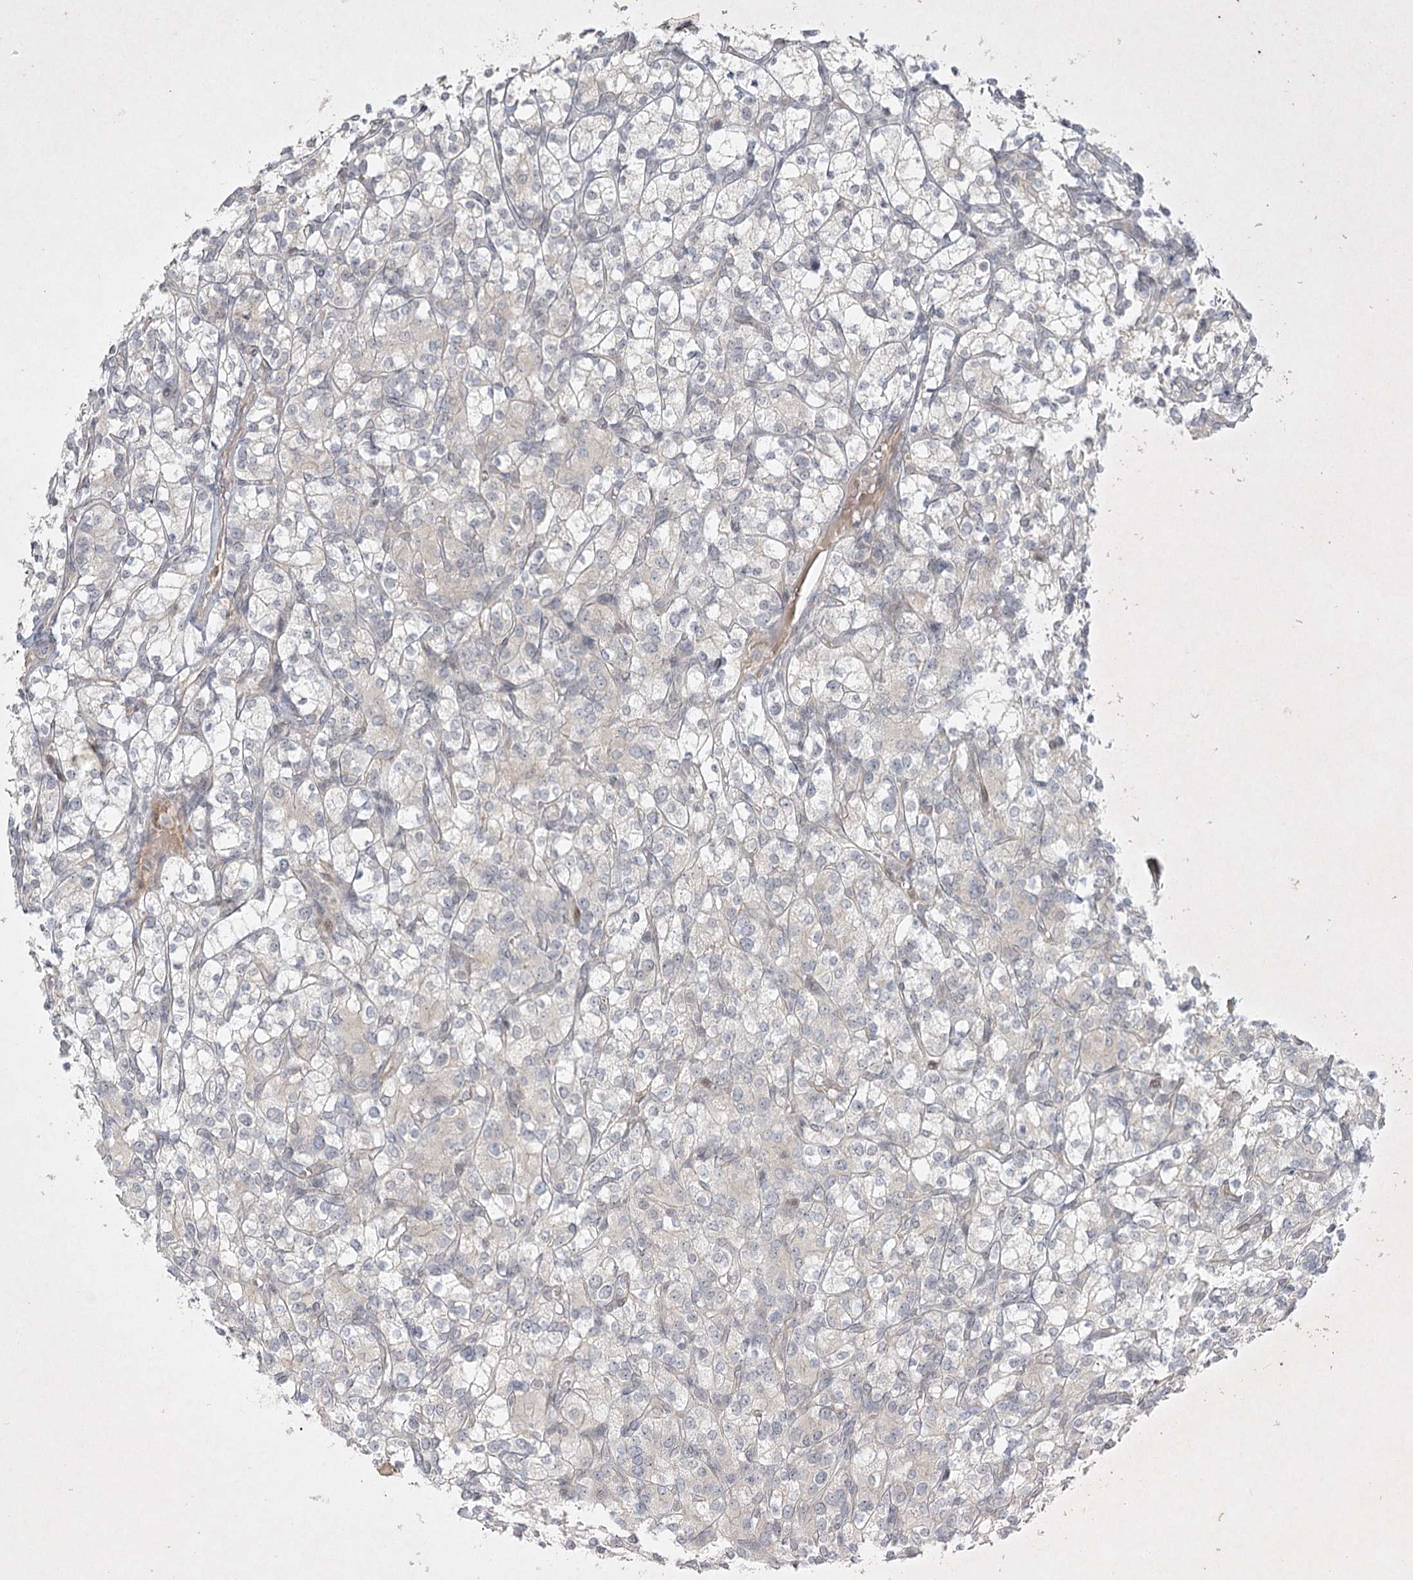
{"staining": {"intensity": "negative", "quantity": "none", "location": "none"}, "tissue": "renal cancer", "cell_type": "Tumor cells", "image_type": "cancer", "snomed": [{"axis": "morphology", "description": "Adenocarcinoma, NOS"}, {"axis": "topography", "description": "Kidney"}], "caption": "IHC of renal adenocarcinoma displays no staining in tumor cells. (DAB (3,3'-diaminobenzidine) immunohistochemistry (IHC) with hematoxylin counter stain).", "gene": "SH2D3A", "patient": {"sex": "male", "age": 77}}